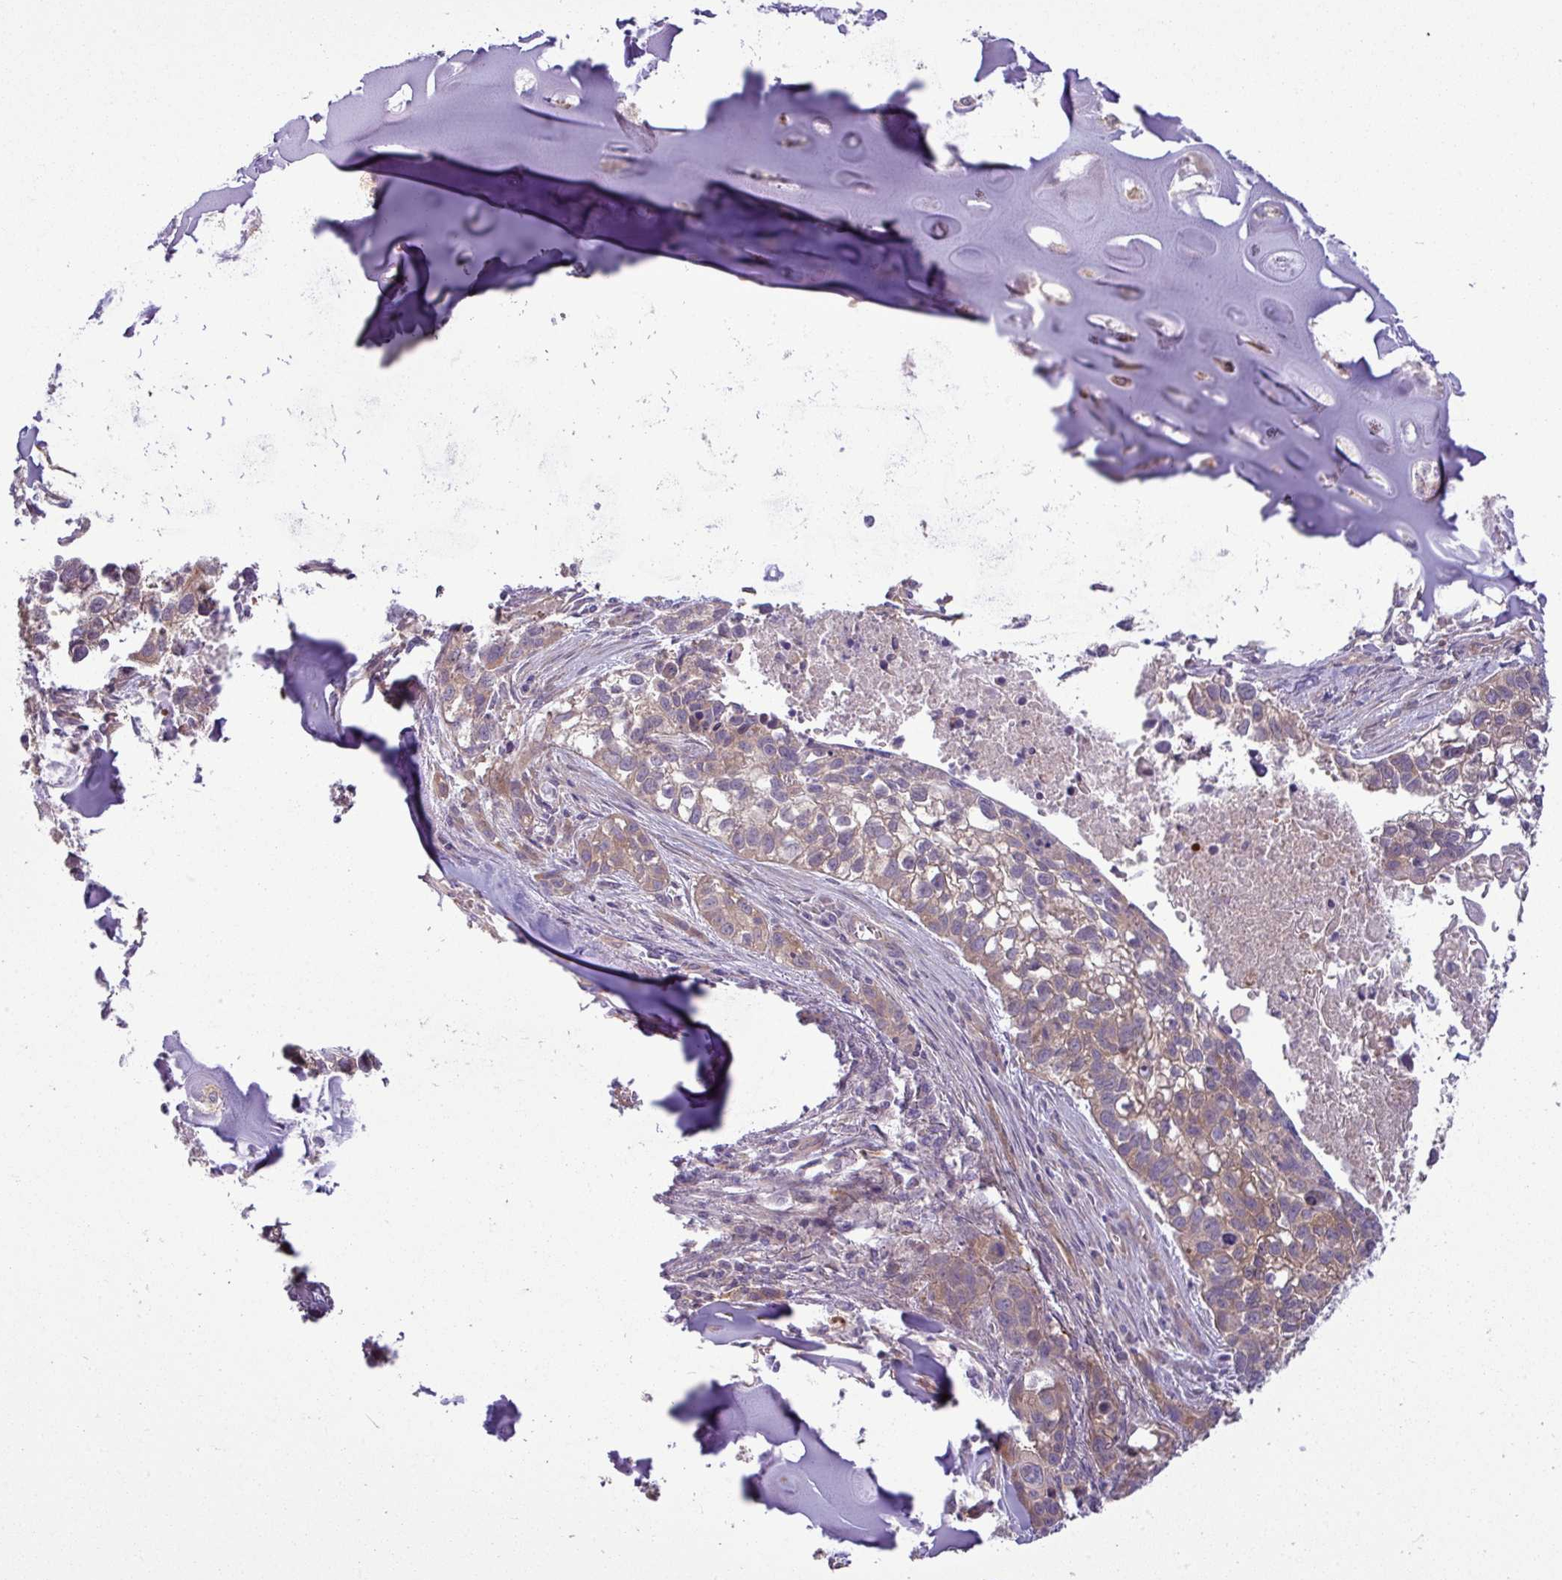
{"staining": {"intensity": "weak", "quantity": ">75%", "location": "cytoplasmic/membranous"}, "tissue": "lung cancer", "cell_type": "Tumor cells", "image_type": "cancer", "snomed": [{"axis": "morphology", "description": "Squamous cell carcinoma, NOS"}, {"axis": "topography", "description": "Lung"}], "caption": "Lung cancer (squamous cell carcinoma) stained with IHC demonstrates weak cytoplasmic/membranous expression in approximately >75% of tumor cells.", "gene": "CAMK2B", "patient": {"sex": "male", "age": 74}}